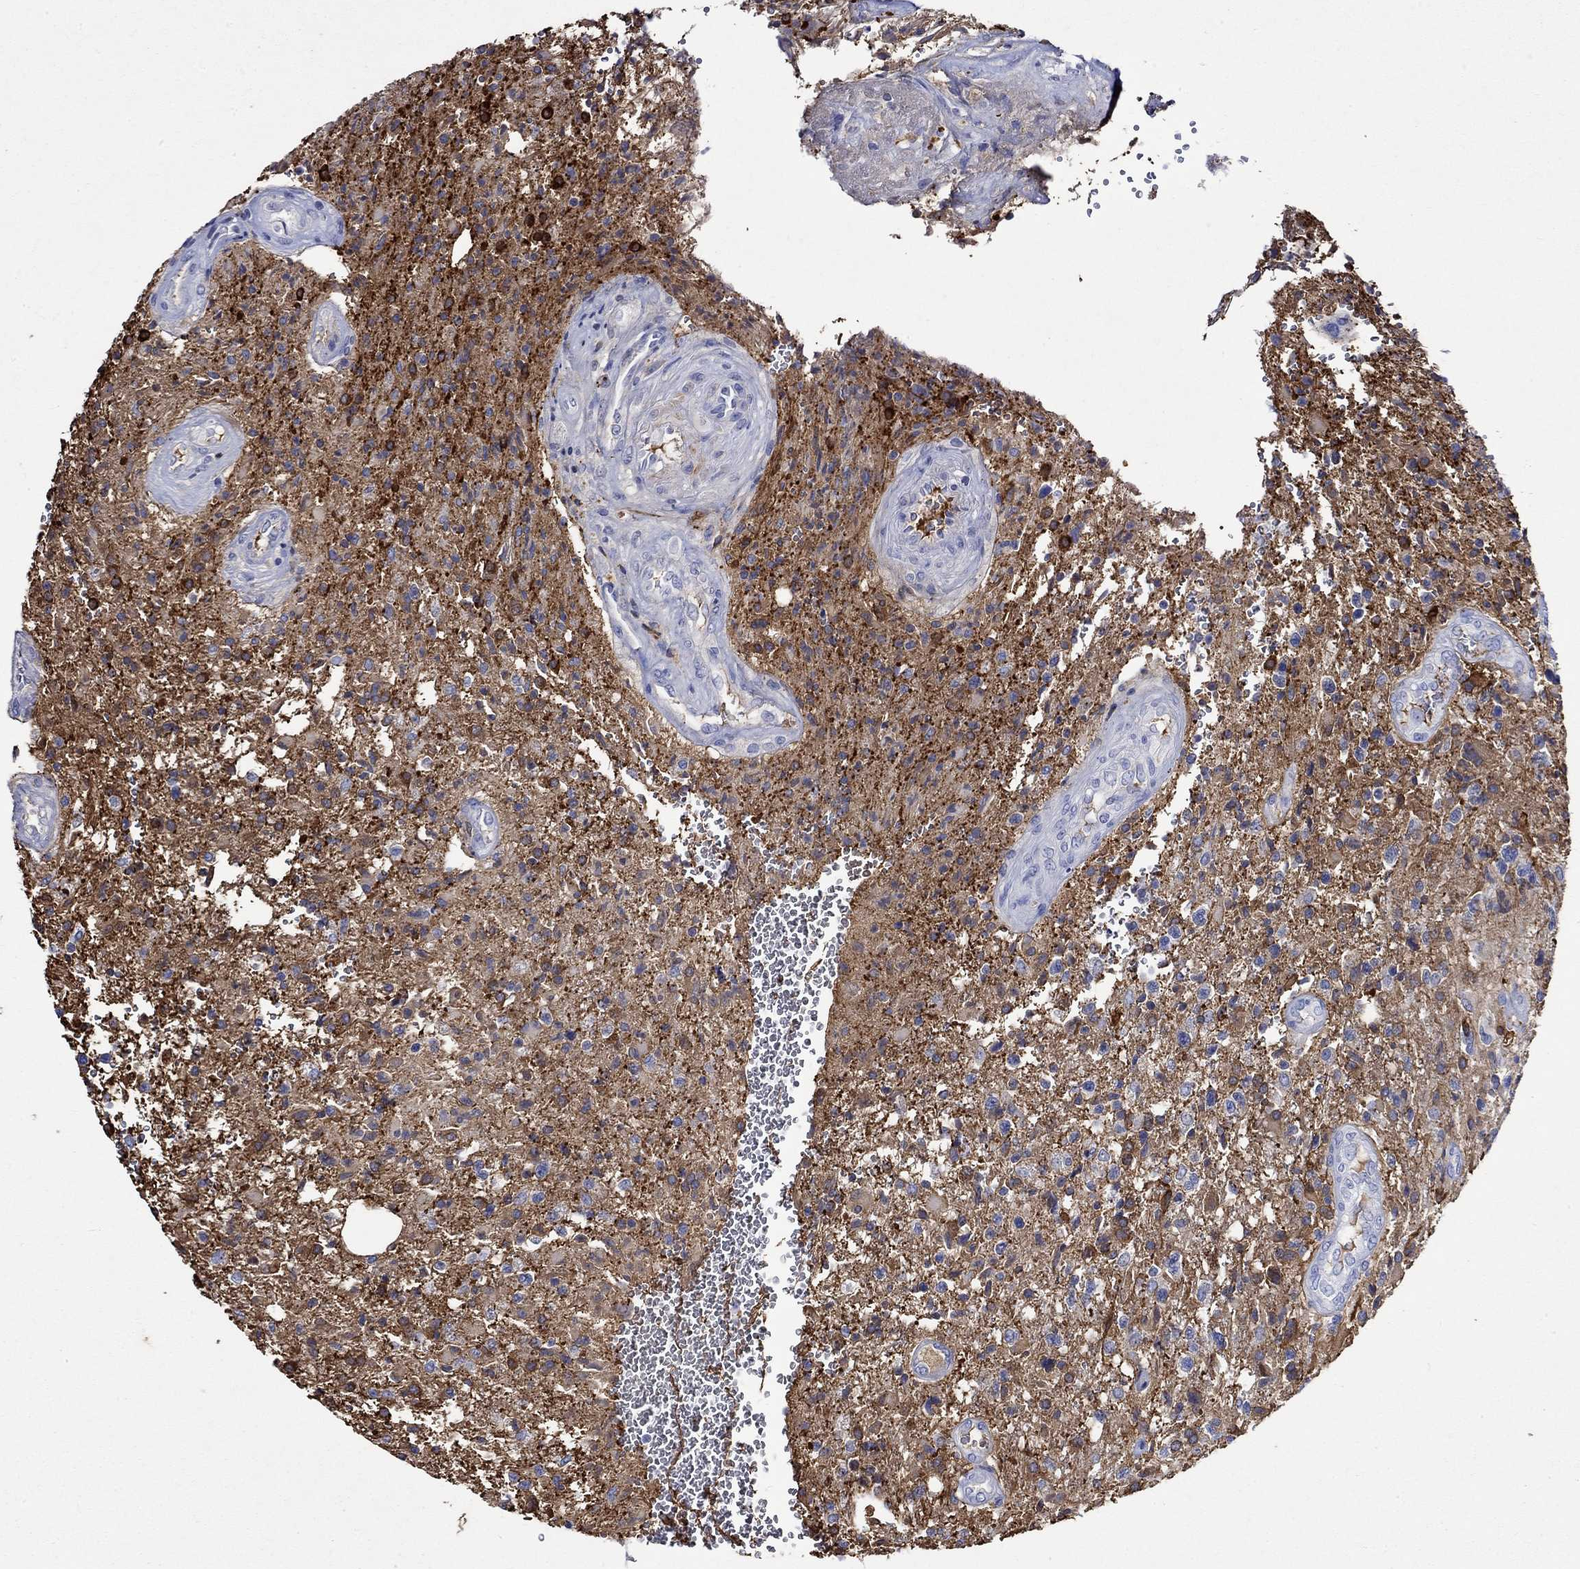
{"staining": {"intensity": "strong", "quantity": "<25%", "location": "cytoplasmic/membranous"}, "tissue": "glioma", "cell_type": "Tumor cells", "image_type": "cancer", "snomed": [{"axis": "morphology", "description": "Glioma, malignant, High grade"}, {"axis": "topography", "description": "Brain"}], "caption": "IHC of human glioma demonstrates medium levels of strong cytoplasmic/membranous staining in about <25% of tumor cells.", "gene": "CRYAB", "patient": {"sex": "male", "age": 56}}